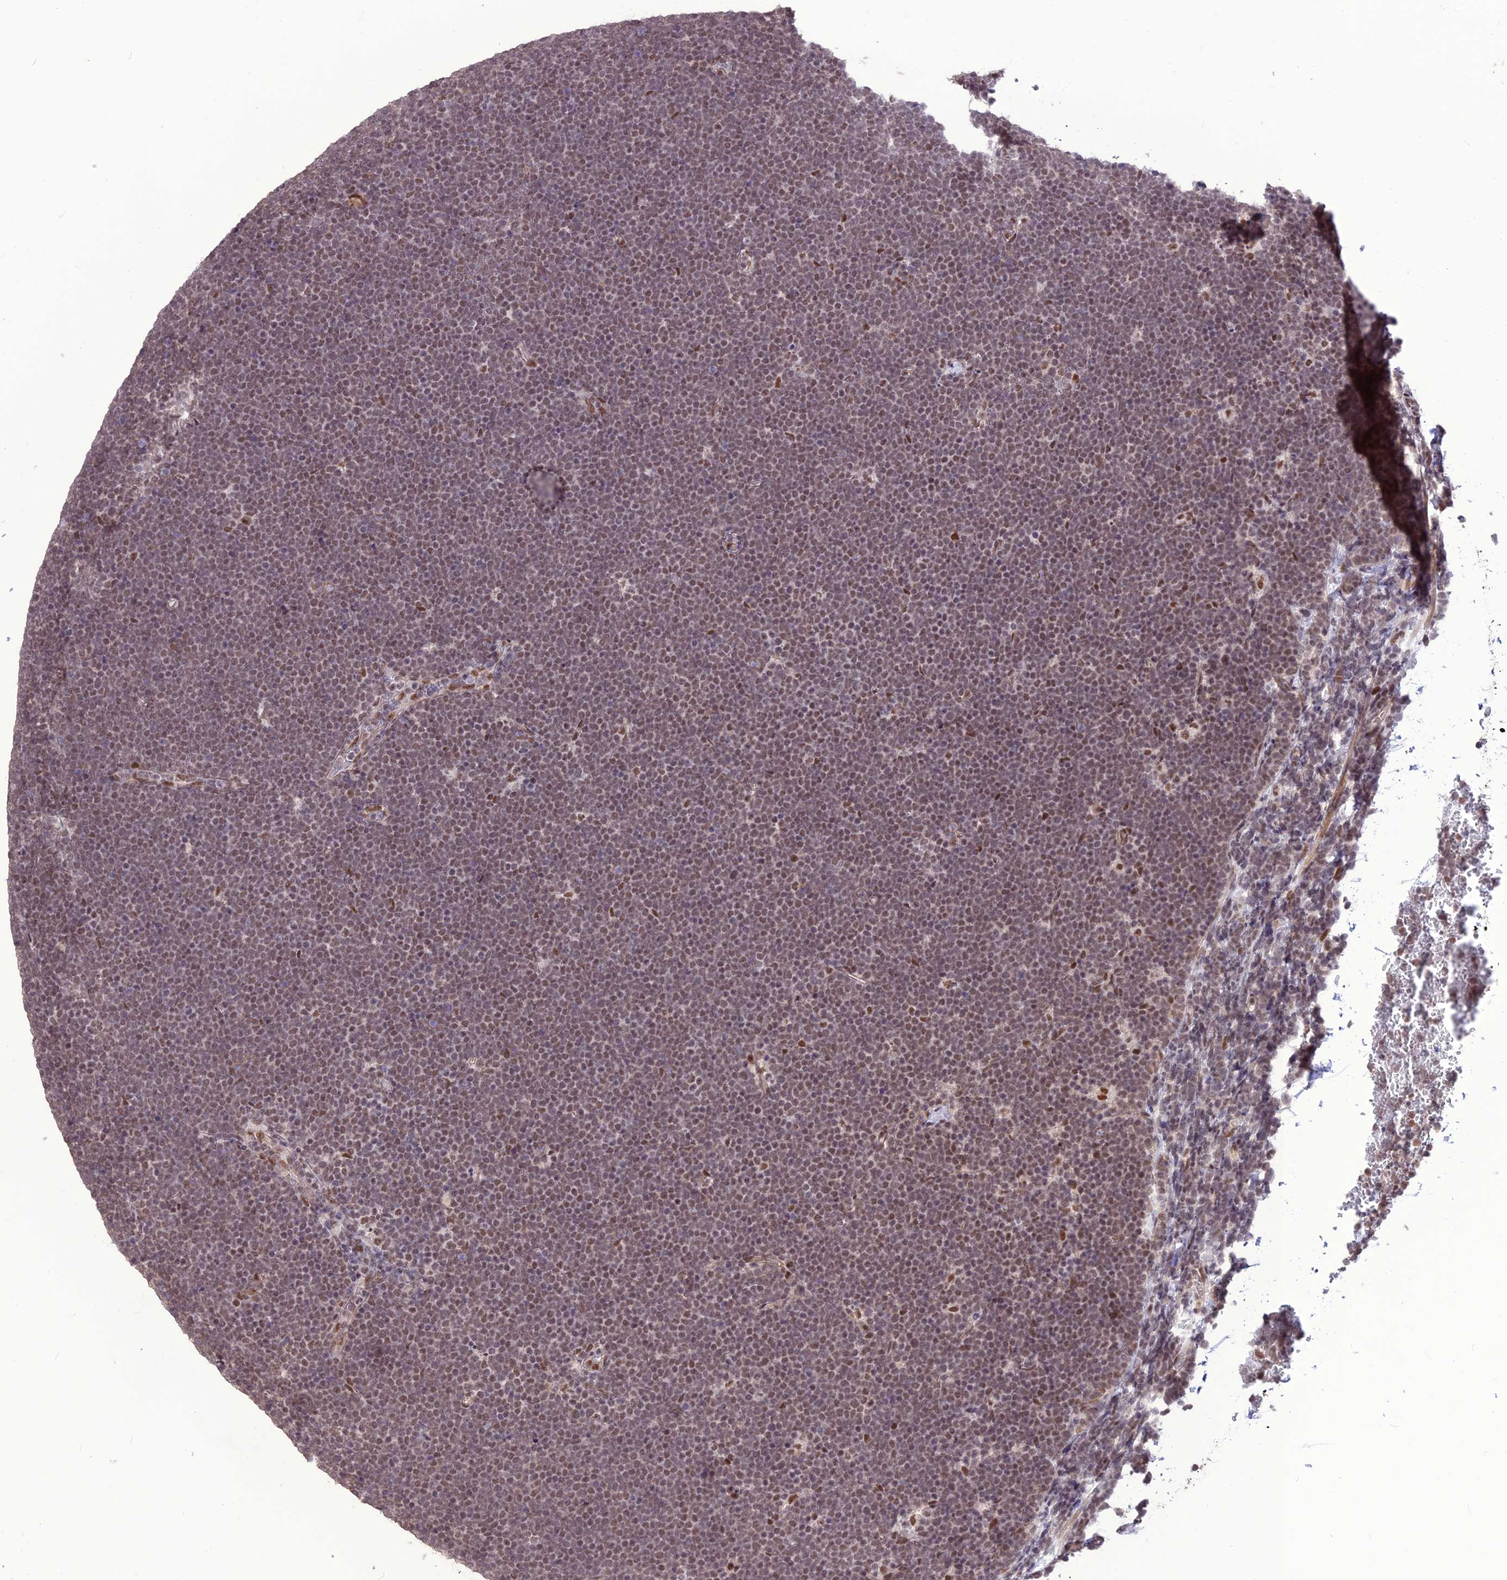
{"staining": {"intensity": "weak", "quantity": "25%-75%", "location": "nuclear"}, "tissue": "lymphoma", "cell_type": "Tumor cells", "image_type": "cancer", "snomed": [{"axis": "morphology", "description": "Malignant lymphoma, non-Hodgkin's type, High grade"}, {"axis": "topography", "description": "Lymph node"}], "caption": "Approximately 25%-75% of tumor cells in lymphoma exhibit weak nuclear protein staining as visualized by brown immunohistochemical staining.", "gene": "DIS3", "patient": {"sex": "male", "age": 13}}